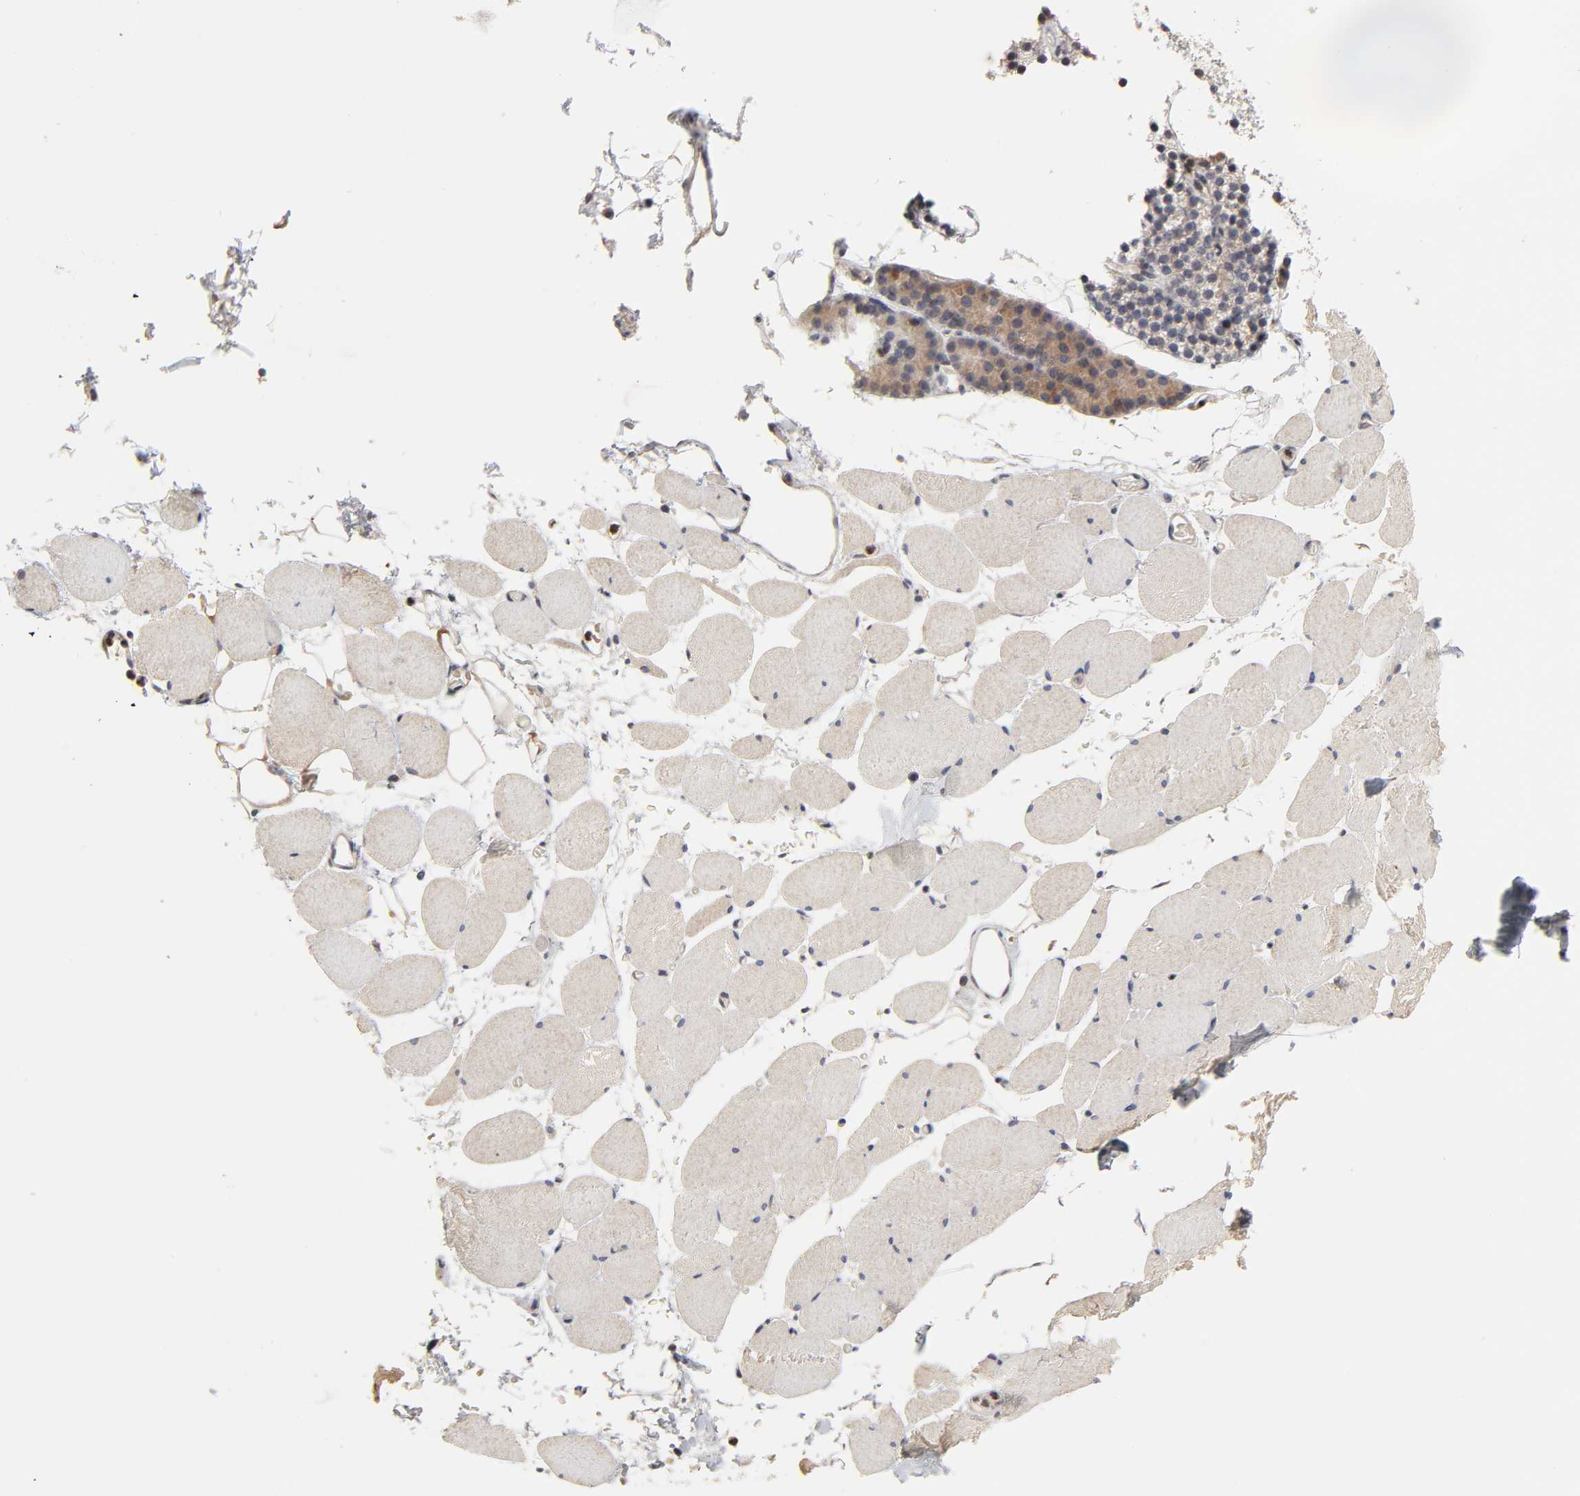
{"staining": {"intensity": "moderate", "quantity": "25%-75%", "location": "cytoplasmic/membranous"}, "tissue": "skeletal muscle", "cell_type": "Myocytes", "image_type": "normal", "snomed": [{"axis": "morphology", "description": "Normal tissue, NOS"}, {"axis": "topography", "description": "Skeletal muscle"}, {"axis": "topography", "description": "Parathyroid gland"}], "caption": "IHC staining of normal skeletal muscle, which exhibits medium levels of moderate cytoplasmic/membranous expression in about 25%-75% of myocytes indicating moderate cytoplasmic/membranous protein staining. The staining was performed using DAB (brown) for protein detection and nuclei were counterstained in hematoxylin (blue).", "gene": "HNF4A", "patient": {"sex": "female", "age": 37}}